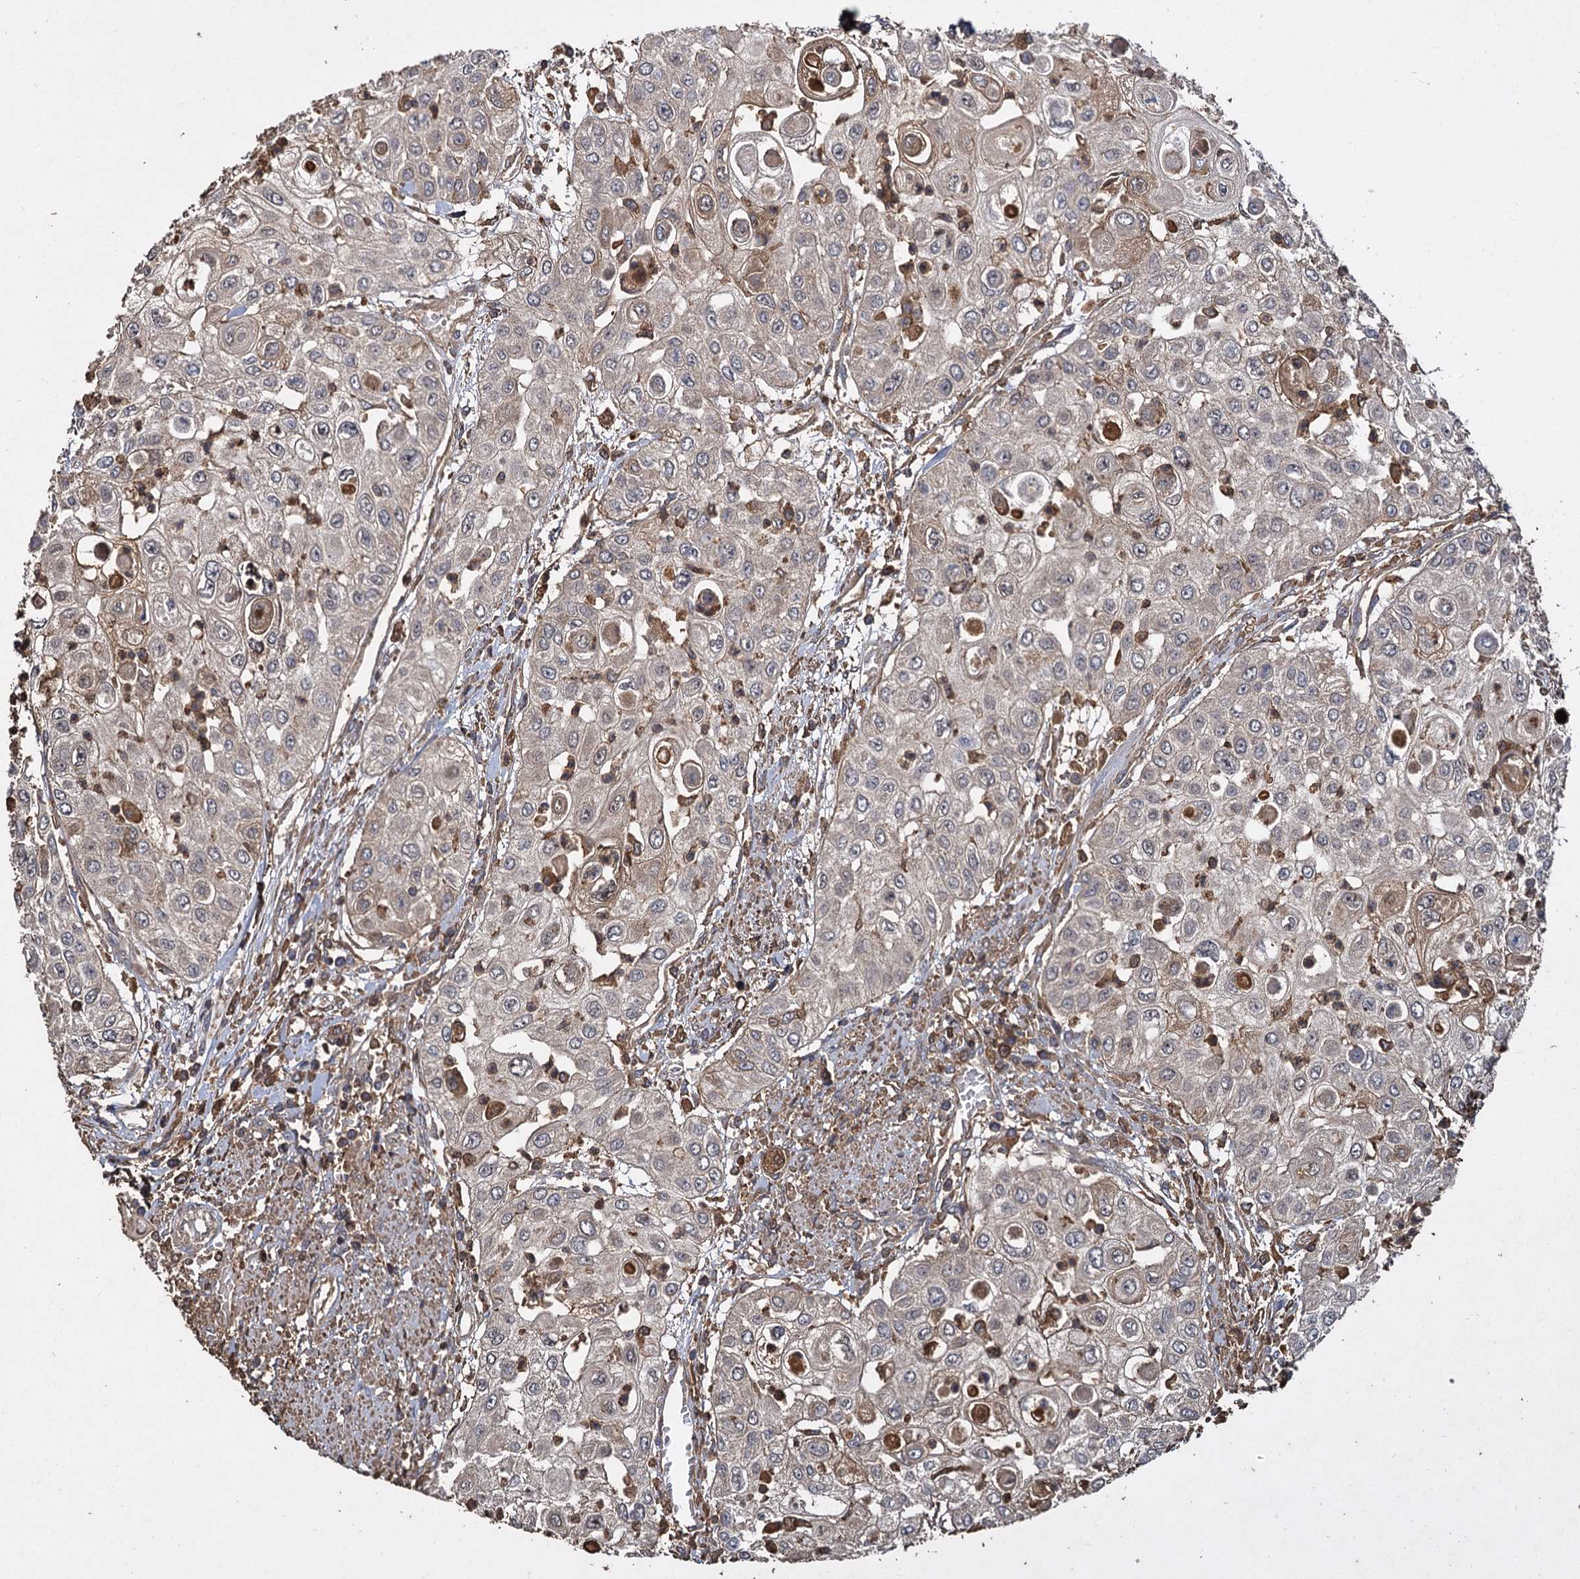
{"staining": {"intensity": "negative", "quantity": "none", "location": "none"}, "tissue": "urothelial cancer", "cell_type": "Tumor cells", "image_type": "cancer", "snomed": [{"axis": "morphology", "description": "Urothelial carcinoma, High grade"}, {"axis": "topography", "description": "Urinary bladder"}], "caption": "High magnification brightfield microscopy of high-grade urothelial carcinoma stained with DAB (brown) and counterstained with hematoxylin (blue): tumor cells show no significant positivity.", "gene": "GCLC", "patient": {"sex": "female", "age": 79}}